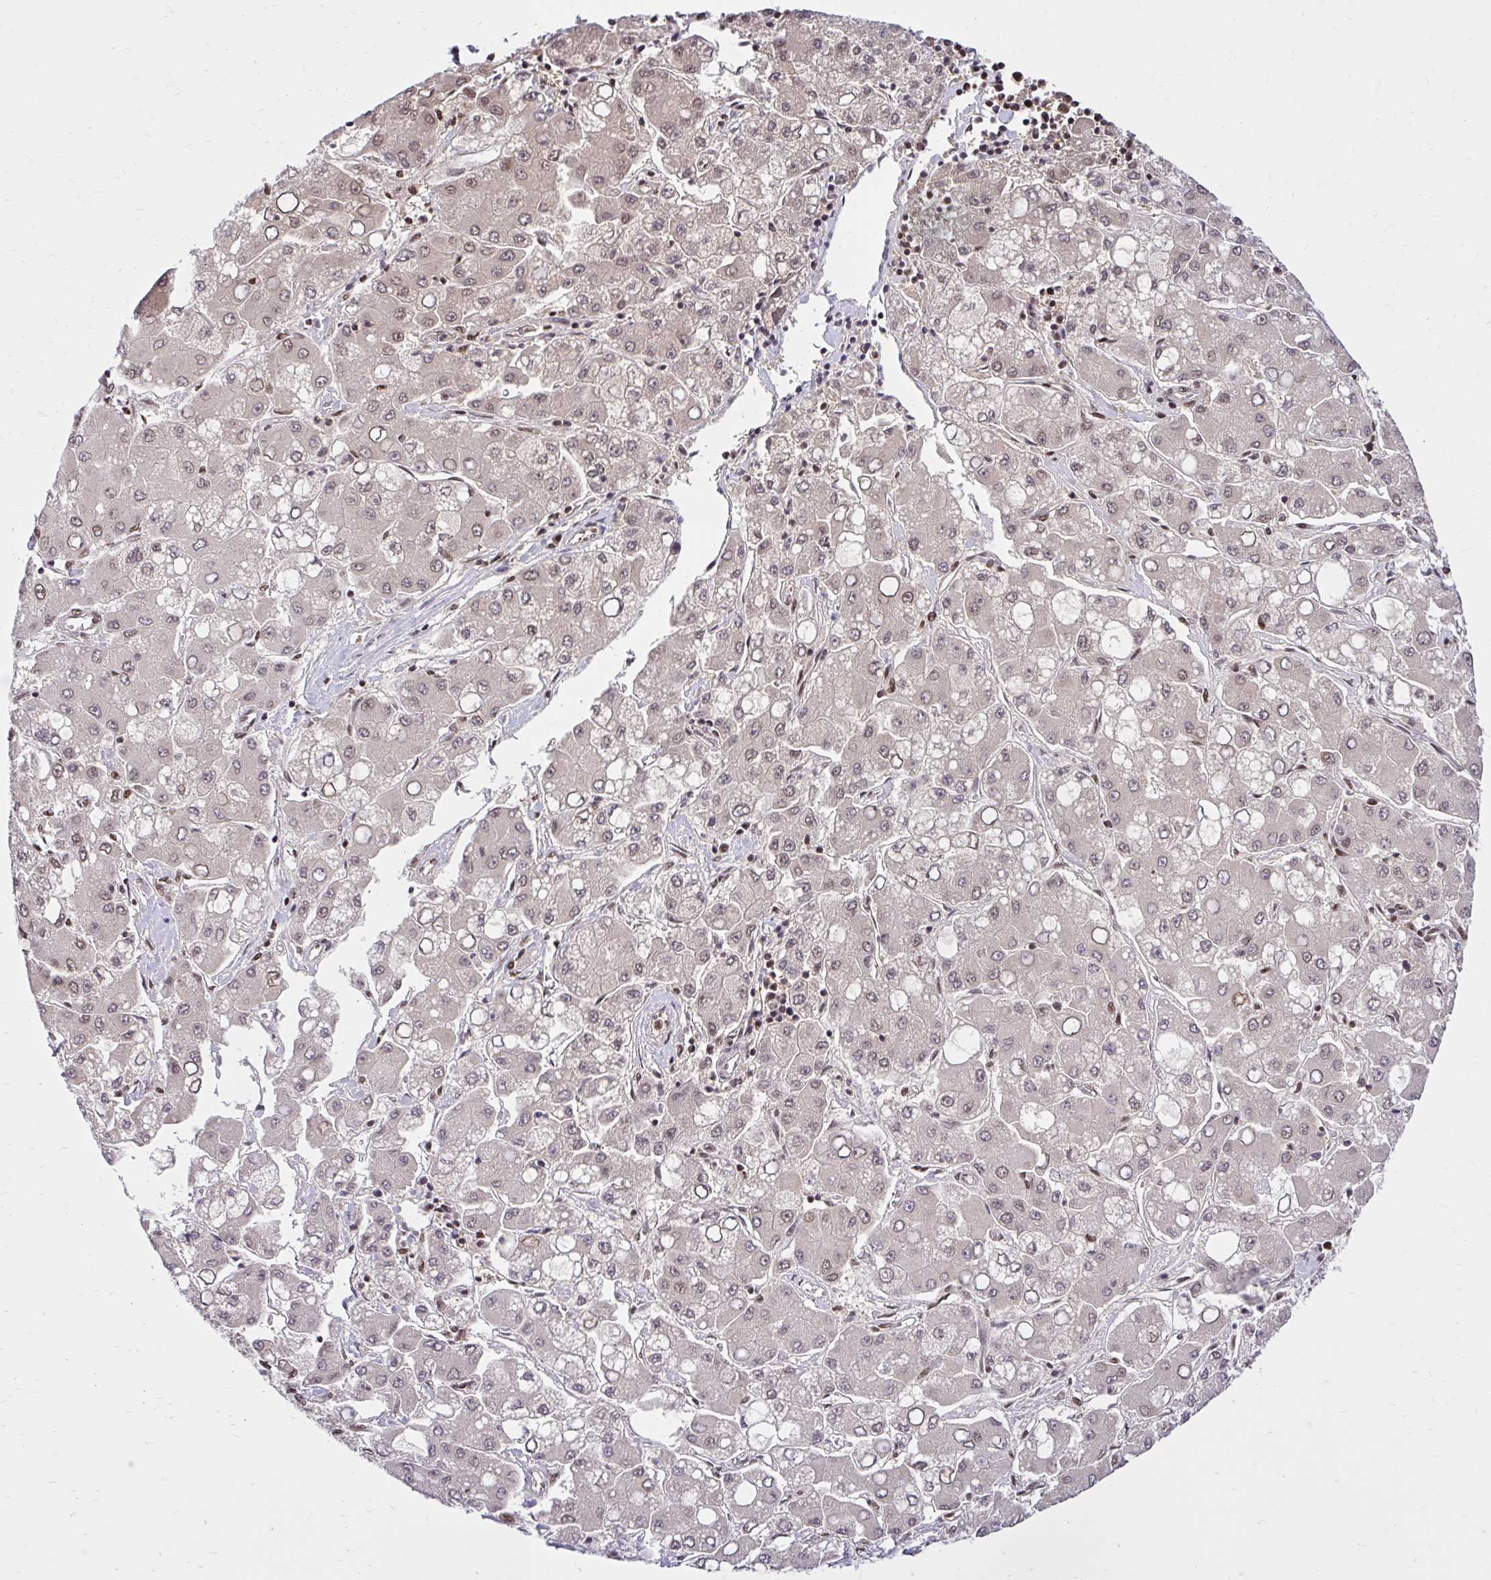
{"staining": {"intensity": "moderate", "quantity": "<25%", "location": "nuclear"}, "tissue": "liver cancer", "cell_type": "Tumor cells", "image_type": "cancer", "snomed": [{"axis": "morphology", "description": "Carcinoma, Hepatocellular, NOS"}, {"axis": "topography", "description": "Liver"}], "caption": "An image of hepatocellular carcinoma (liver) stained for a protein displays moderate nuclear brown staining in tumor cells.", "gene": "ABCA9", "patient": {"sex": "male", "age": 40}}